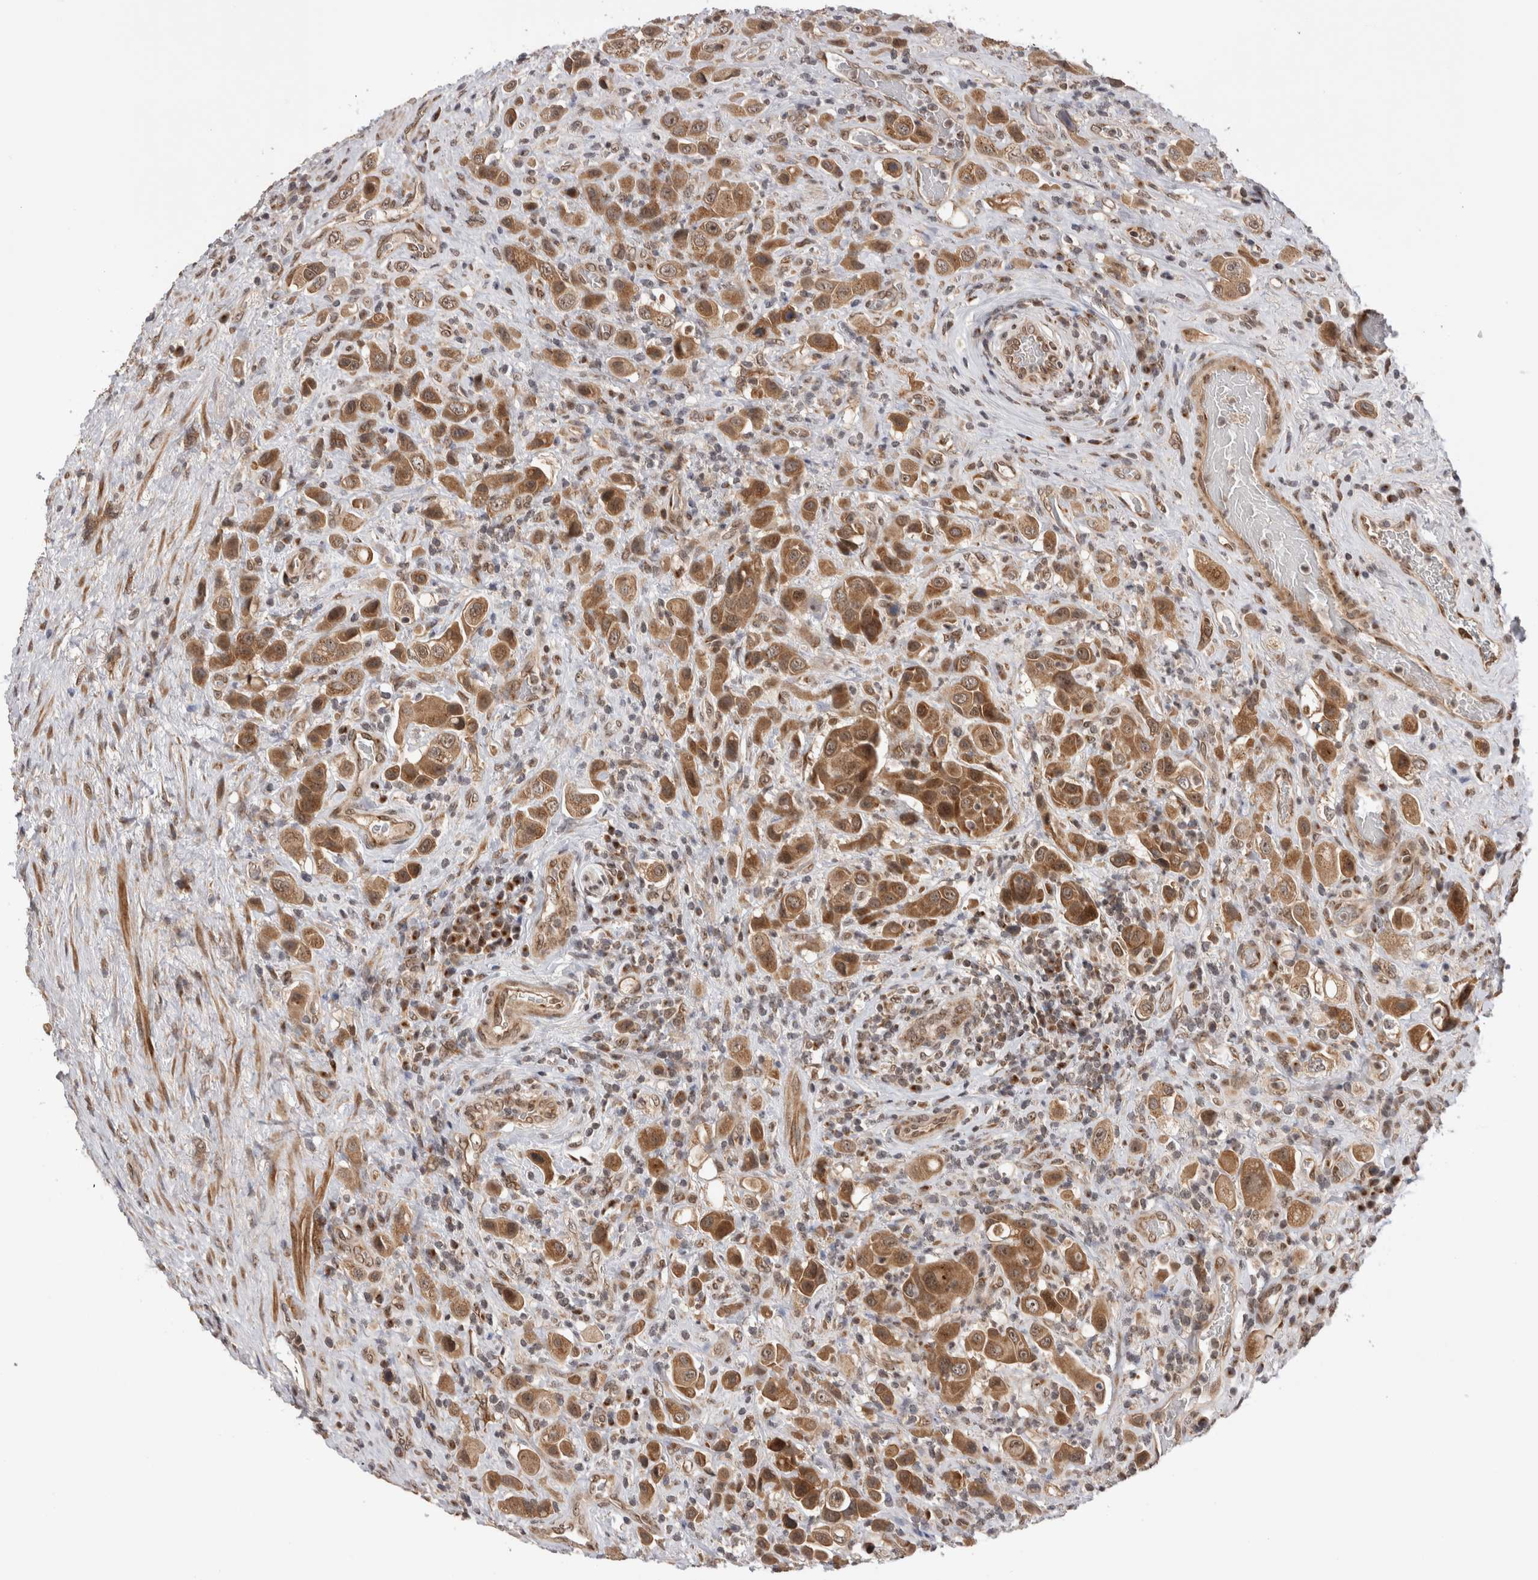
{"staining": {"intensity": "moderate", "quantity": ">75%", "location": "cytoplasmic/membranous,nuclear"}, "tissue": "urothelial cancer", "cell_type": "Tumor cells", "image_type": "cancer", "snomed": [{"axis": "morphology", "description": "Urothelial carcinoma, High grade"}, {"axis": "topography", "description": "Urinary bladder"}], "caption": "Urothelial cancer stained with a protein marker exhibits moderate staining in tumor cells.", "gene": "TMEM65", "patient": {"sex": "male", "age": 50}}